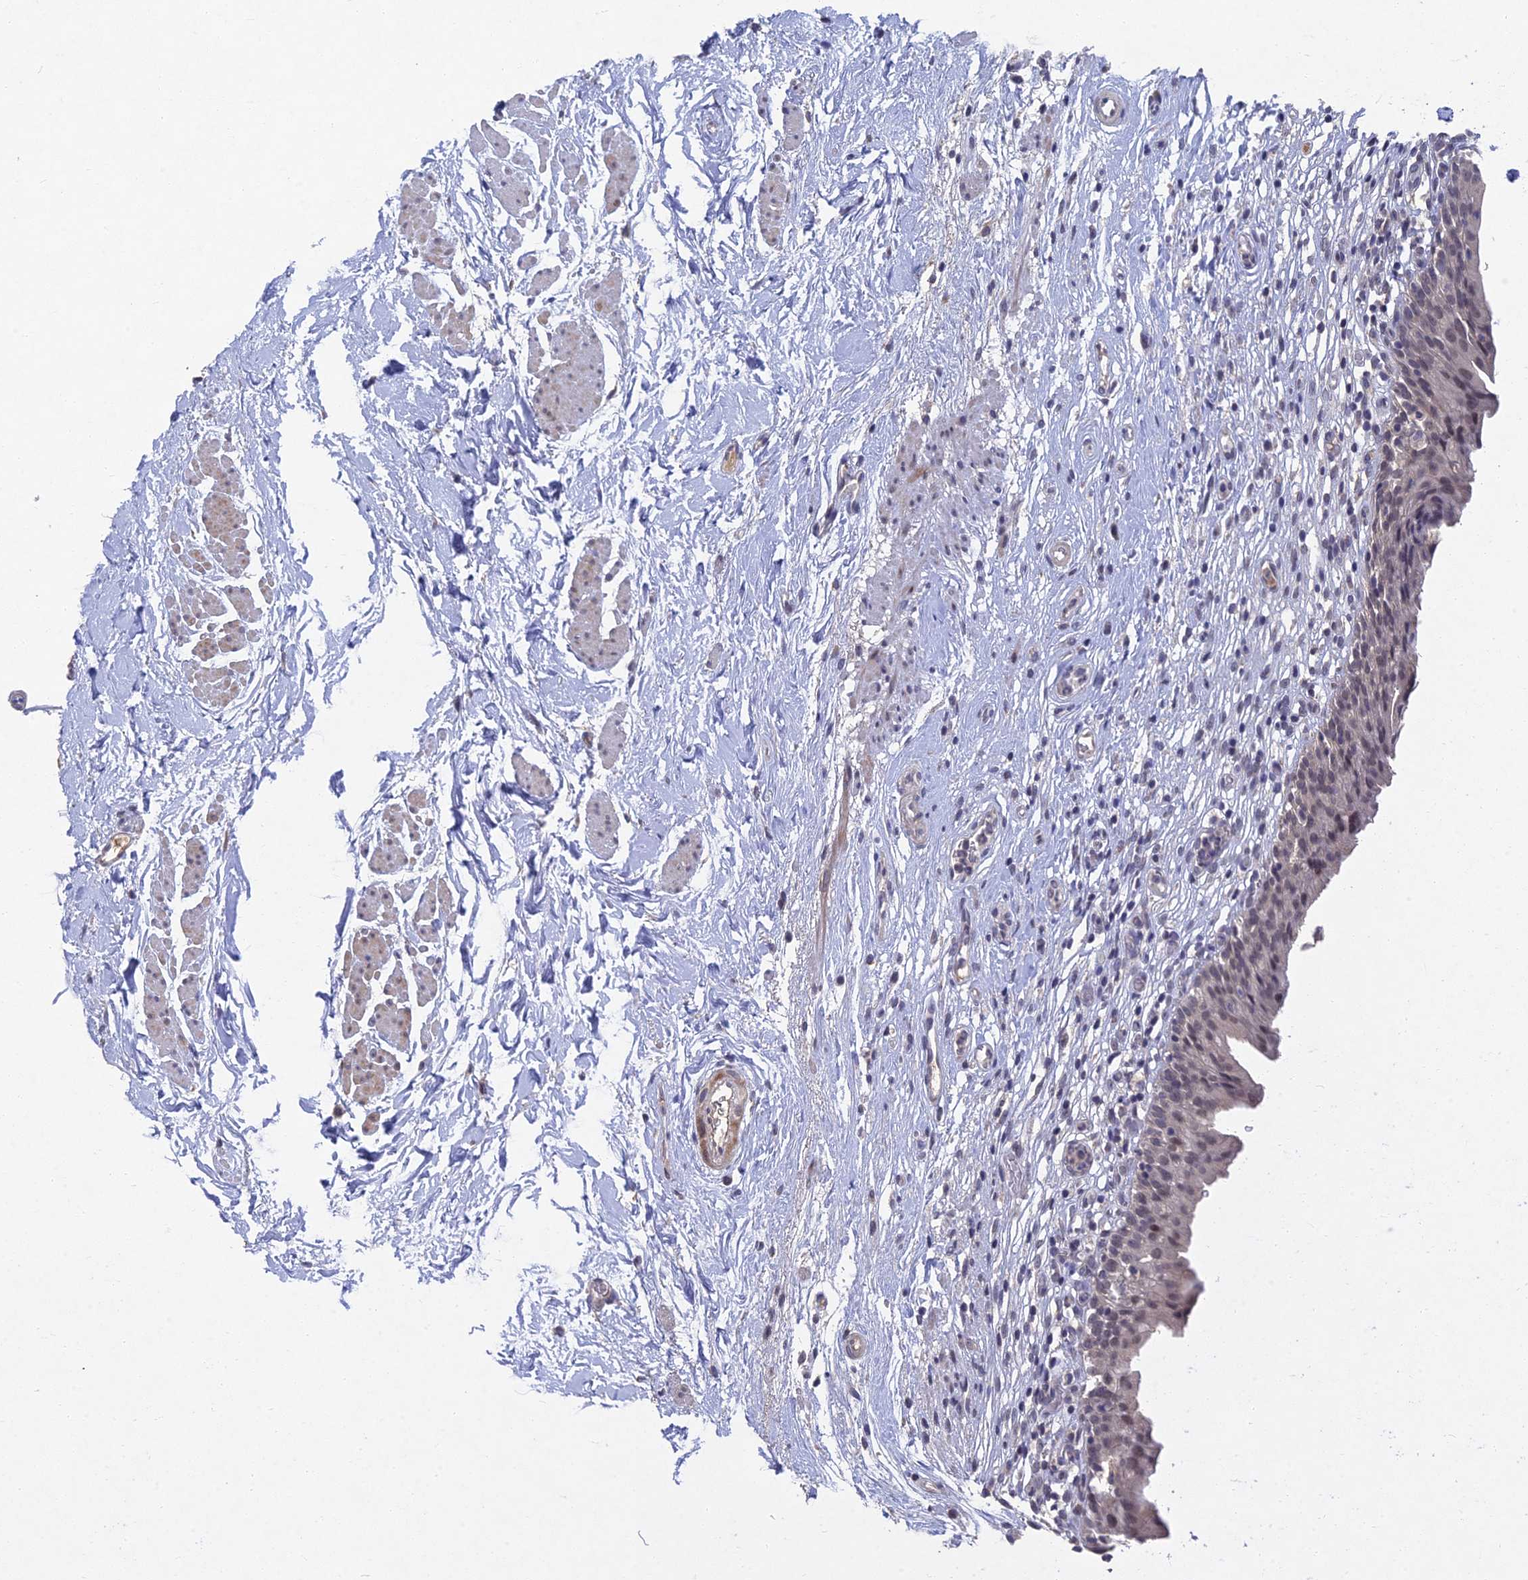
{"staining": {"intensity": "moderate", "quantity": "<25%", "location": "cytoplasmic/membranous,nuclear"}, "tissue": "urinary bladder", "cell_type": "Urothelial cells", "image_type": "normal", "snomed": [{"axis": "morphology", "description": "Normal tissue, NOS"}, {"axis": "morphology", "description": "Inflammation, NOS"}, {"axis": "topography", "description": "Urinary bladder"}], "caption": "Protein expression analysis of unremarkable human urinary bladder reveals moderate cytoplasmic/membranous,nuclear expression in about <25% of urothelial cells. Immunohistochemistry (ihc) stains the protein in brown and the nuclei are stained blue.", "gene": "GNA15", "patient": {"sex": "male", "age": 63}}